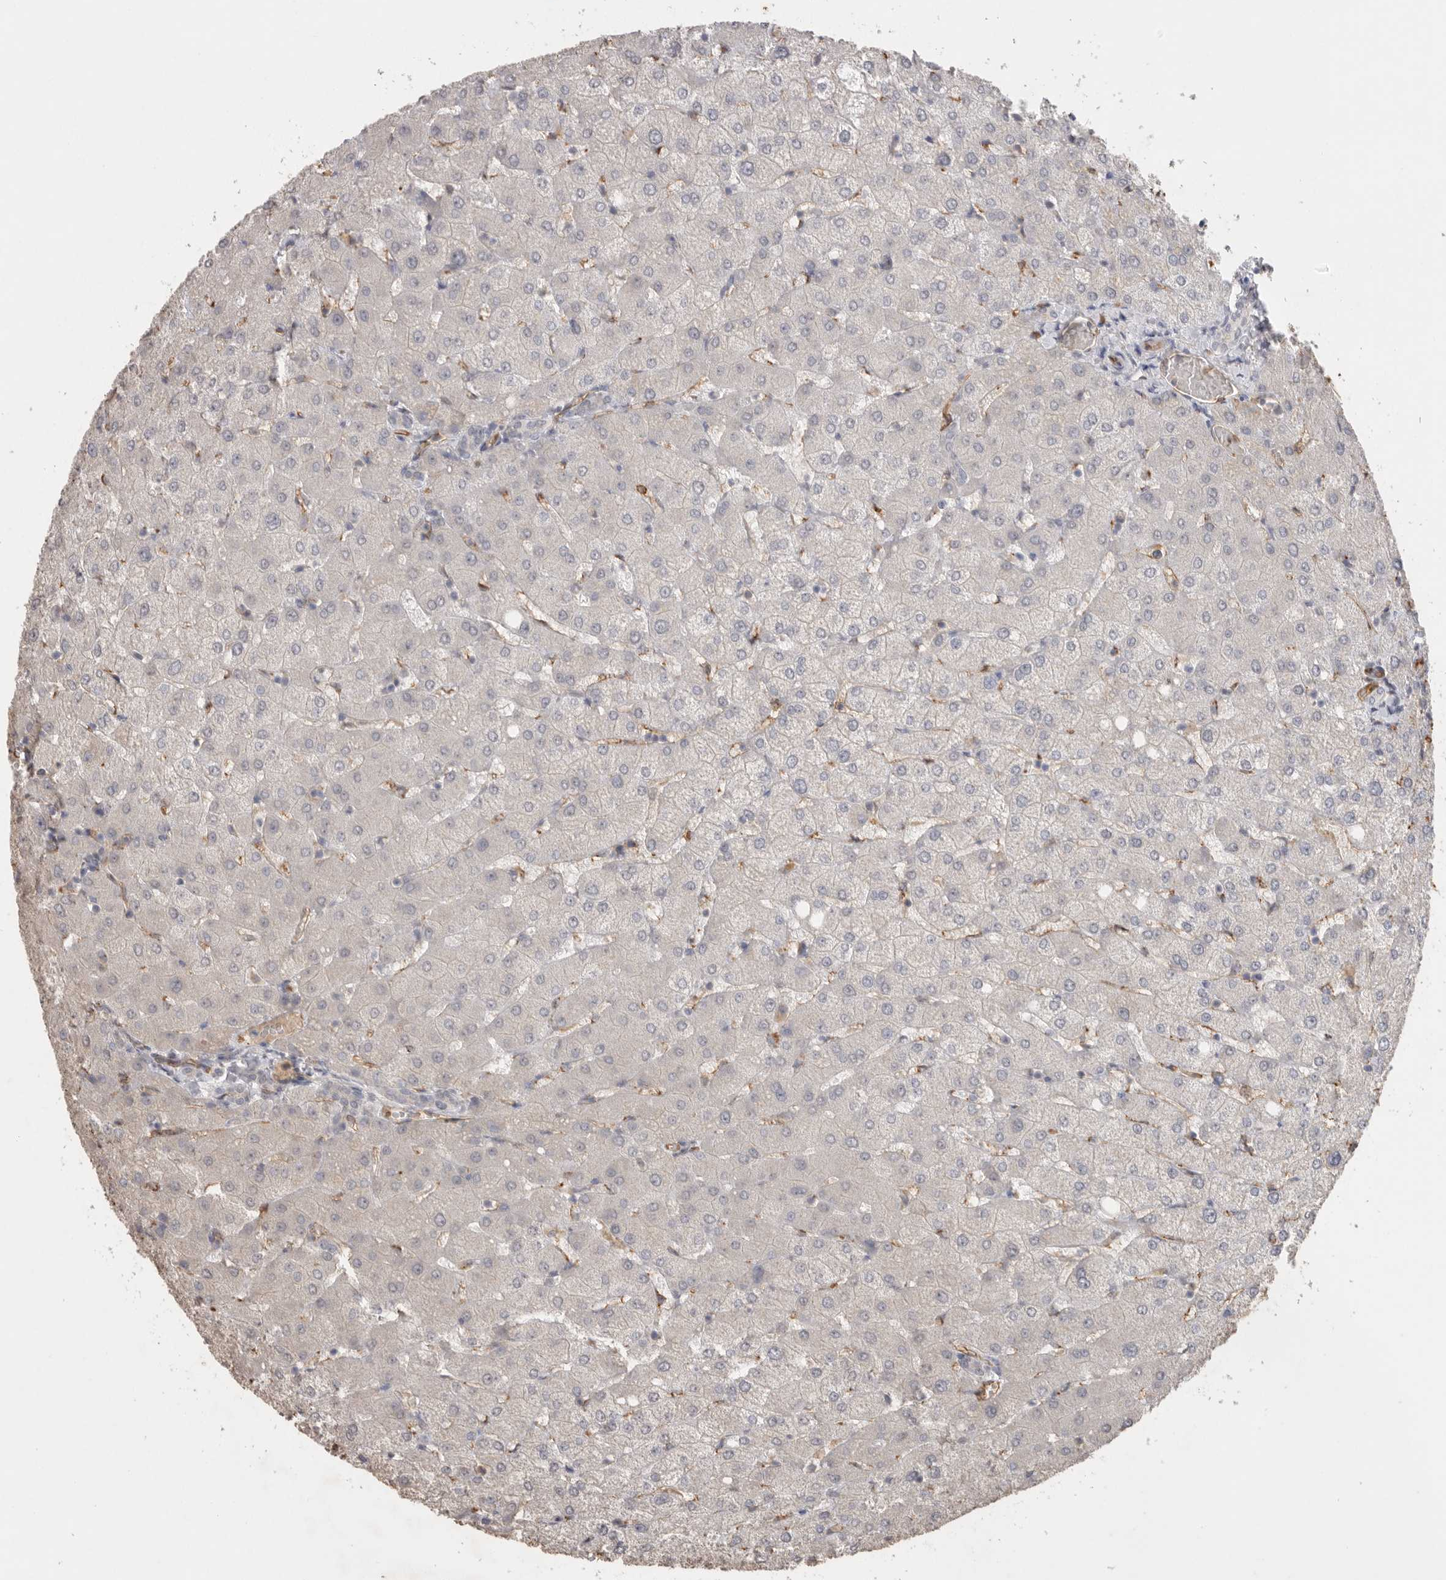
{"staining": {"intensity": "negative", "quantity": "none", "location": "none"}, "tissue": "liver", "cell_type": "Cholangiocytes", "image_type": "normal", "snomed": [{"axis": "morphology", "description": "Normal tissue, NOS"}, {"axis": "topography", "description": "Liver"}], "caption": "An IHC histopathology image of benign liver is shown. There is no staining in cholangiocytes of liver. (Stains: DAB (3,3'-diaminobenzidine) IHC with hematoxylin counter stain, Microscopy: brightfield microscopy at high magnification).", "gene": "IL27", "patient": {"sex": "female", "age": 54}}